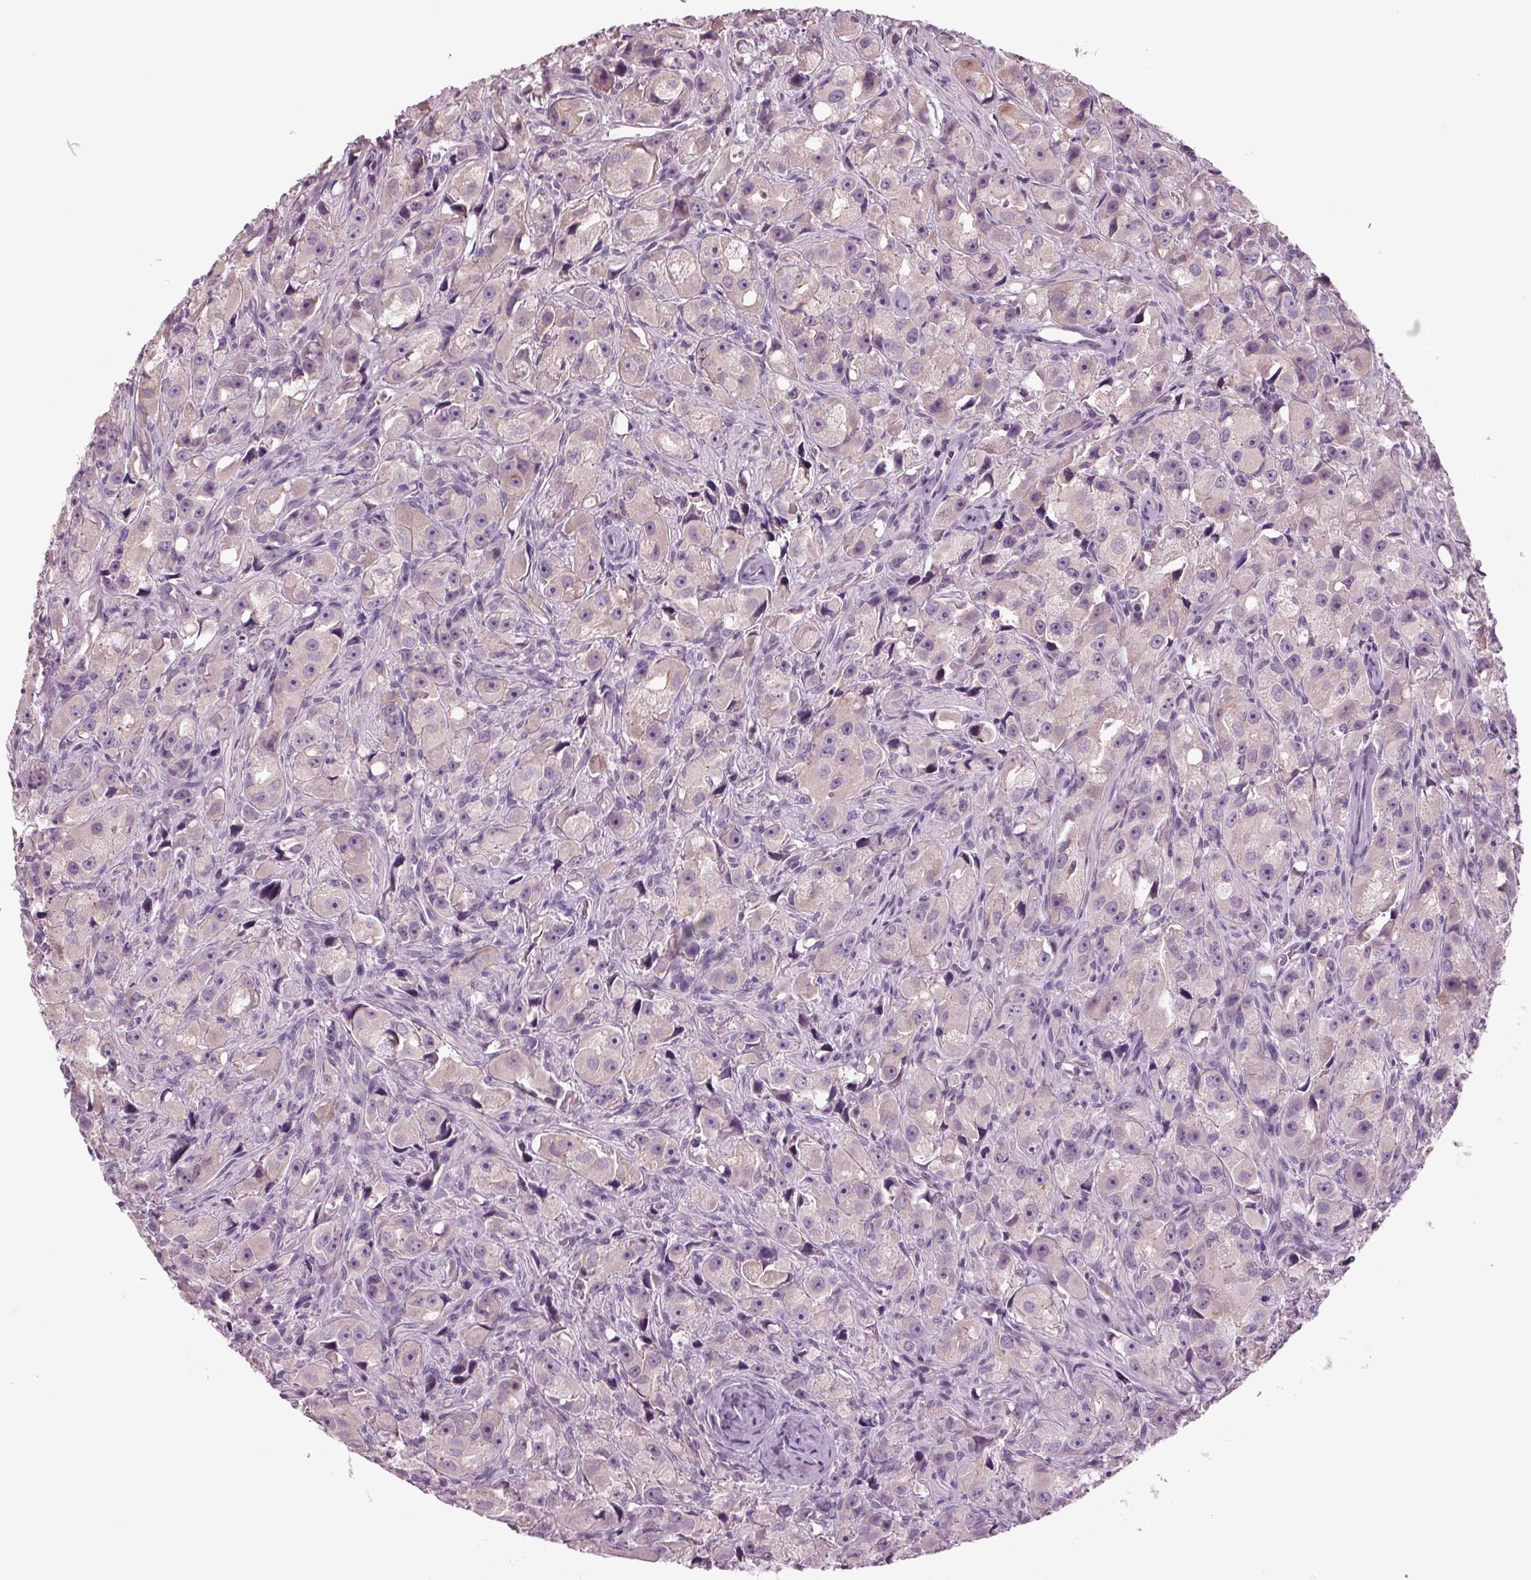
{"staining": {"intensity": "negative", "quantity": "none", "location": "none"}, "tissue": "prostate cancer", "cell_type": "Tumor cells", "image_type": "cancer", "snomed": [{"axis": "morphology", "description": "Adenocarcinoma, High grade"}, {"axis": "topography", "description": "Prostate"}], "caption": "Tumor cells show no significant protein staining in prostate cancer.", "gene": "BHLHE22", "patient": {"sex": "male", "age": 75}}